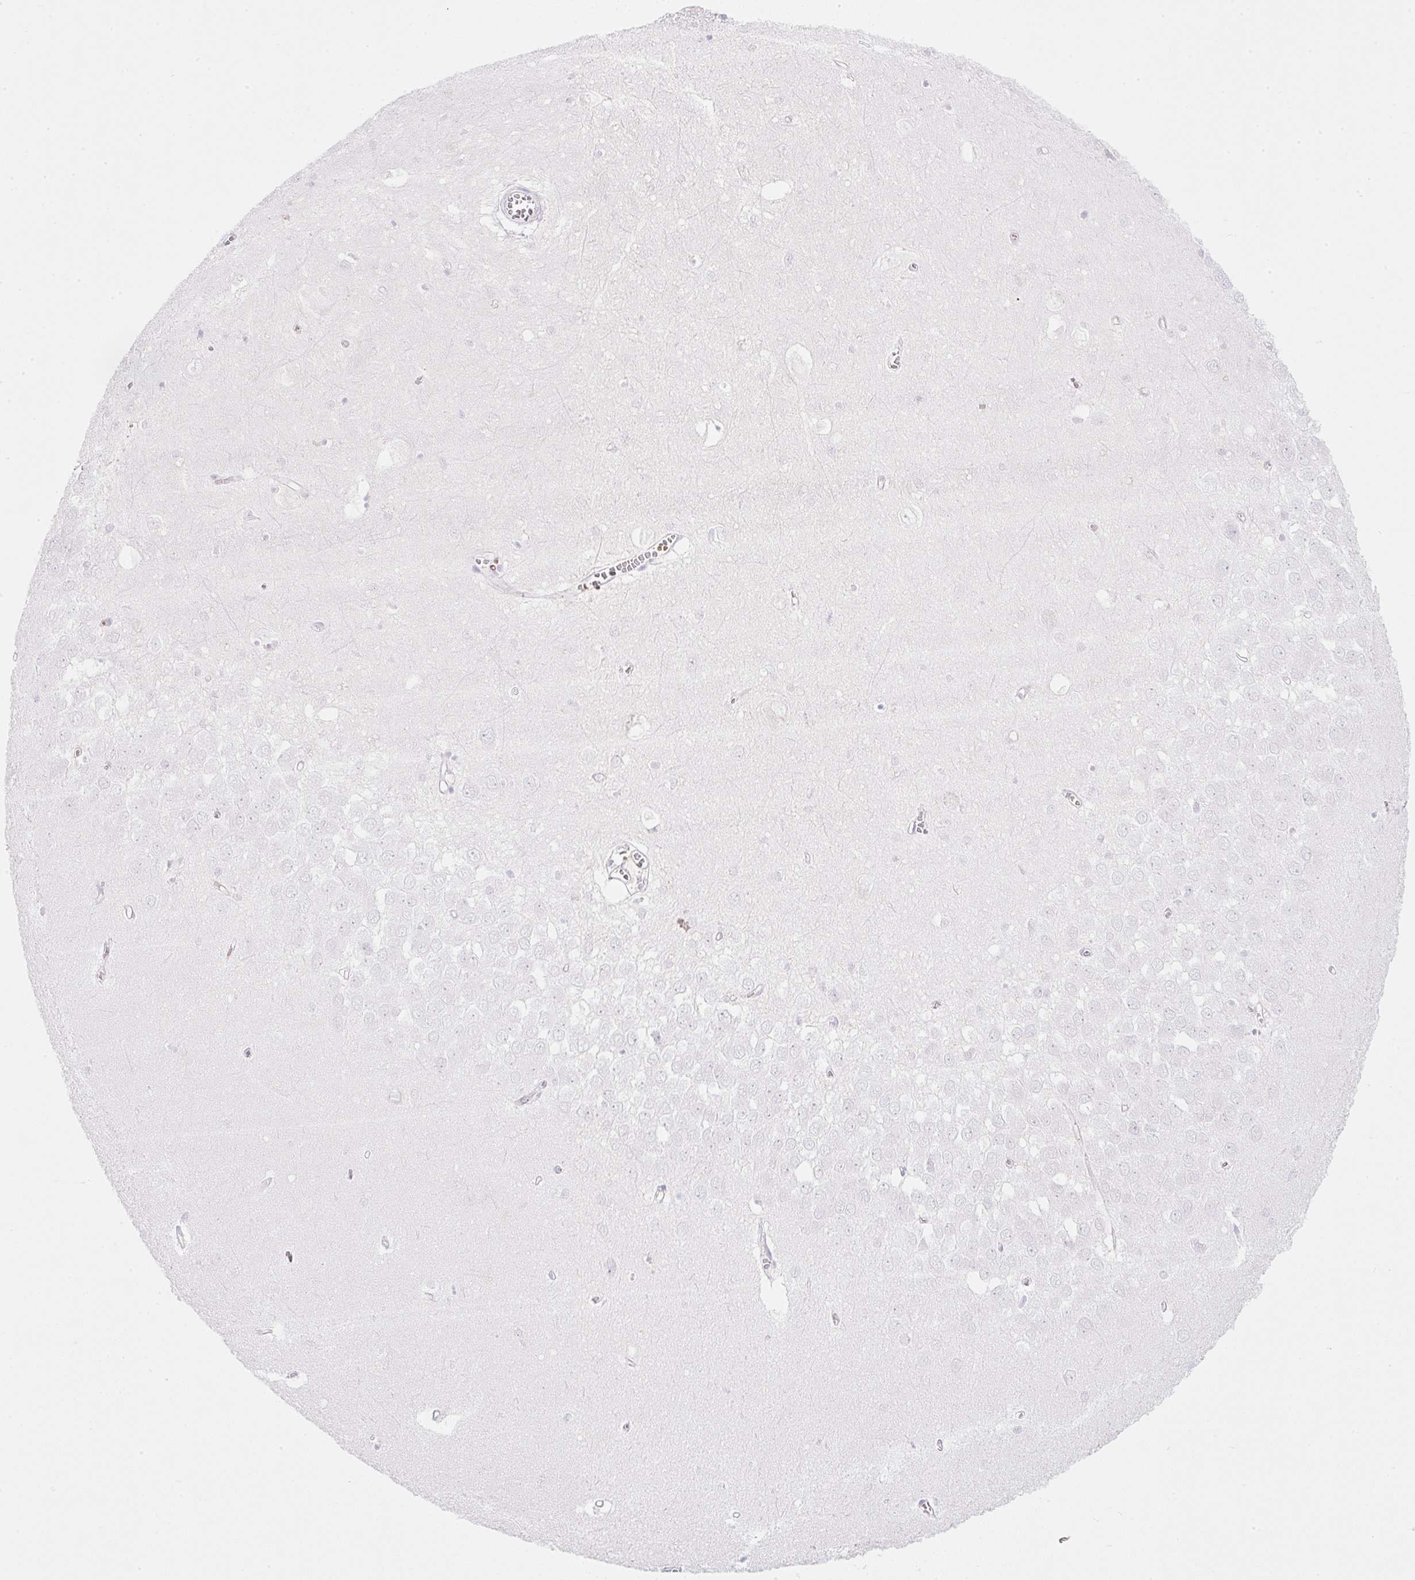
{"staining": {"intensity": "negative", "quantity": "none", "location": "none"}, "tissue": "hippocampus", "cell_type": "Glial cells", "image_type": "normal", "snomed": [{"axis": "morphology", "description": "Normal tissue, NOS"}, {"axis": "topography", "description": "Hippocampus"}], "caption": "Immunohistochemistry of benign human hippocampus reveals no positivity in glial cells.", "gene": "CDX1", "patient": {"sex": "female", "age": 64}}